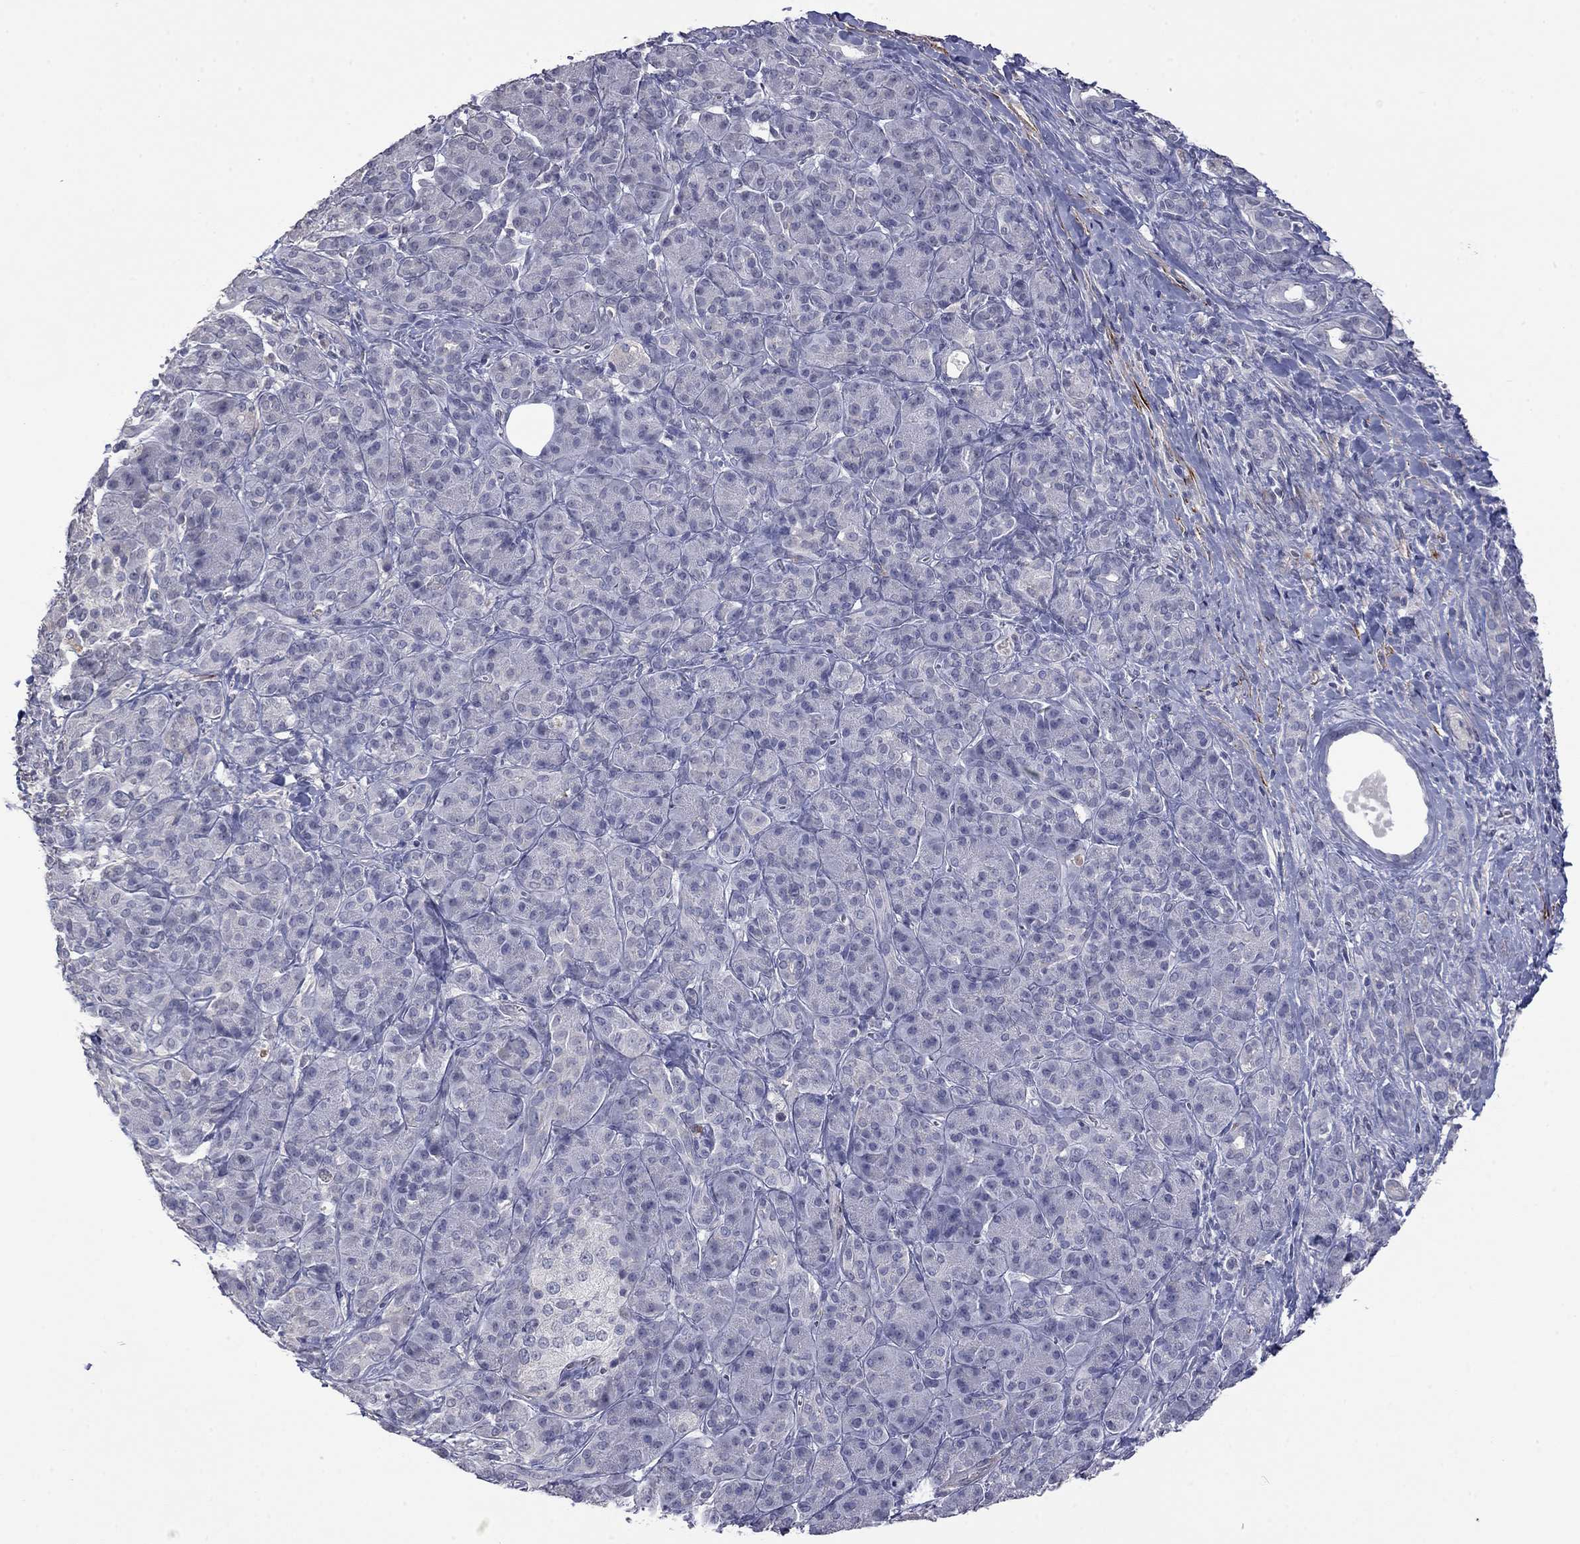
{"staining": {"intensity": "negative", "quantity": "none", "location": "none"}, "tissue": "pancreatic cancer", "cell_type": "Tumor cells", "image_type": "cancer", "snomed": [{"axis": "morphology", "description": "Adenocarcinoma, NOS"}, {"axis": "topography", "description": "Pancreas"}], "caption": "A photomicrograph of human adenocarcinoma (pancreatic) is negative for staining in tumor cells.", "gene": "IP6K3", "patient": {"sex": "male", "age": 61}}